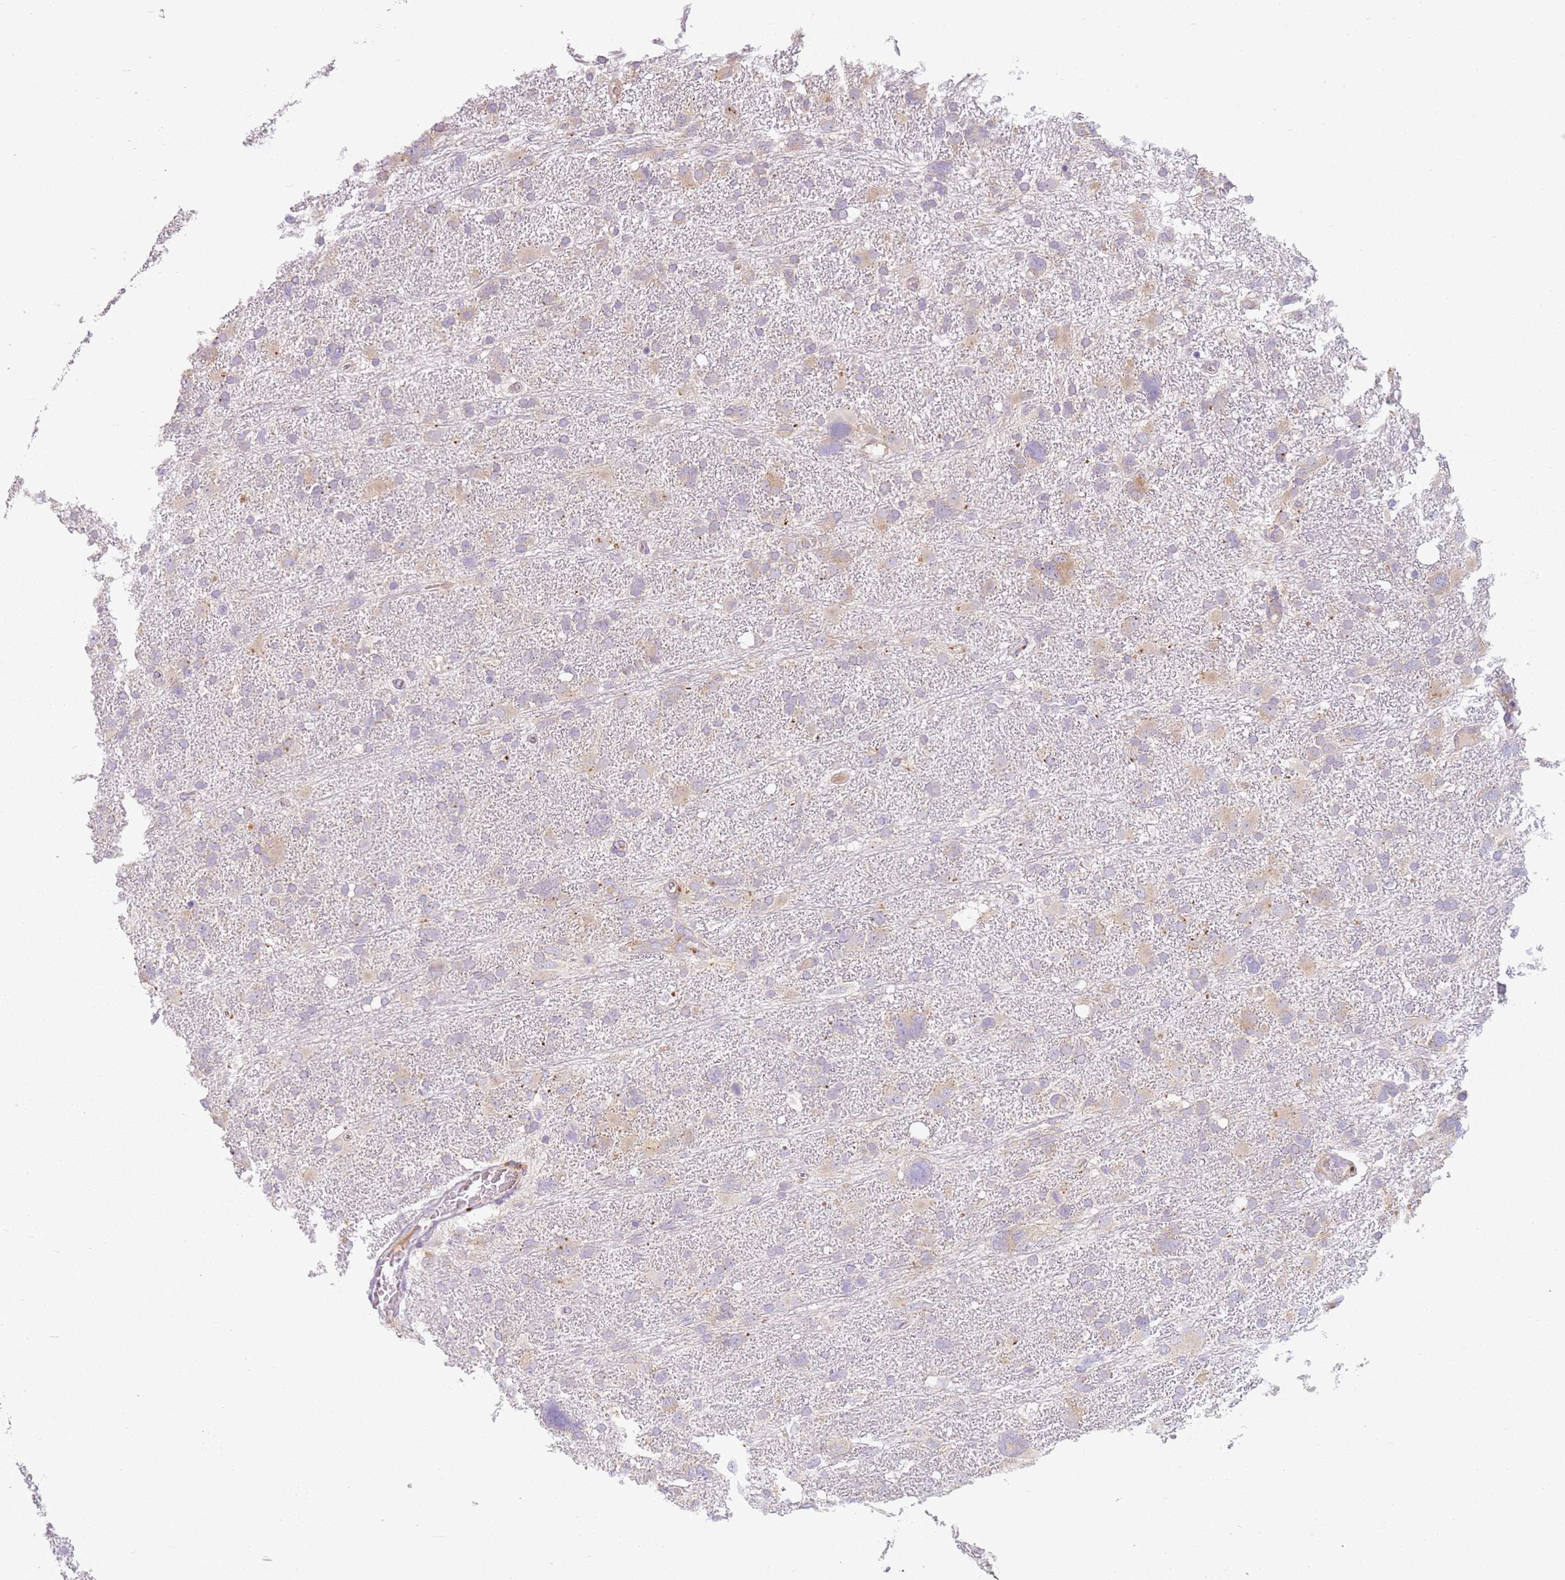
{"staining": {"intensity": "weak", "quantity": "<25%", "location": "cytoplasmic/membranous"}, "tissue": "glioma", "cell_type": "Tumor cells", "image_type": "cancer", "snomed": [{"axis": "morphology", "description": "Glioma, malignant, High grade"}, {"axis": "topography", "description": "Brain"}], "caption": "This histopathology image is of malignant glioma (high-grade) stained with immunohistochemistry (IHC) to label a protein in brown with the nuclei are counter-stained blue. There is no staining in tumor cells.", "gene": "RPS28", "patient": {"sex": "male", "age": 61}}